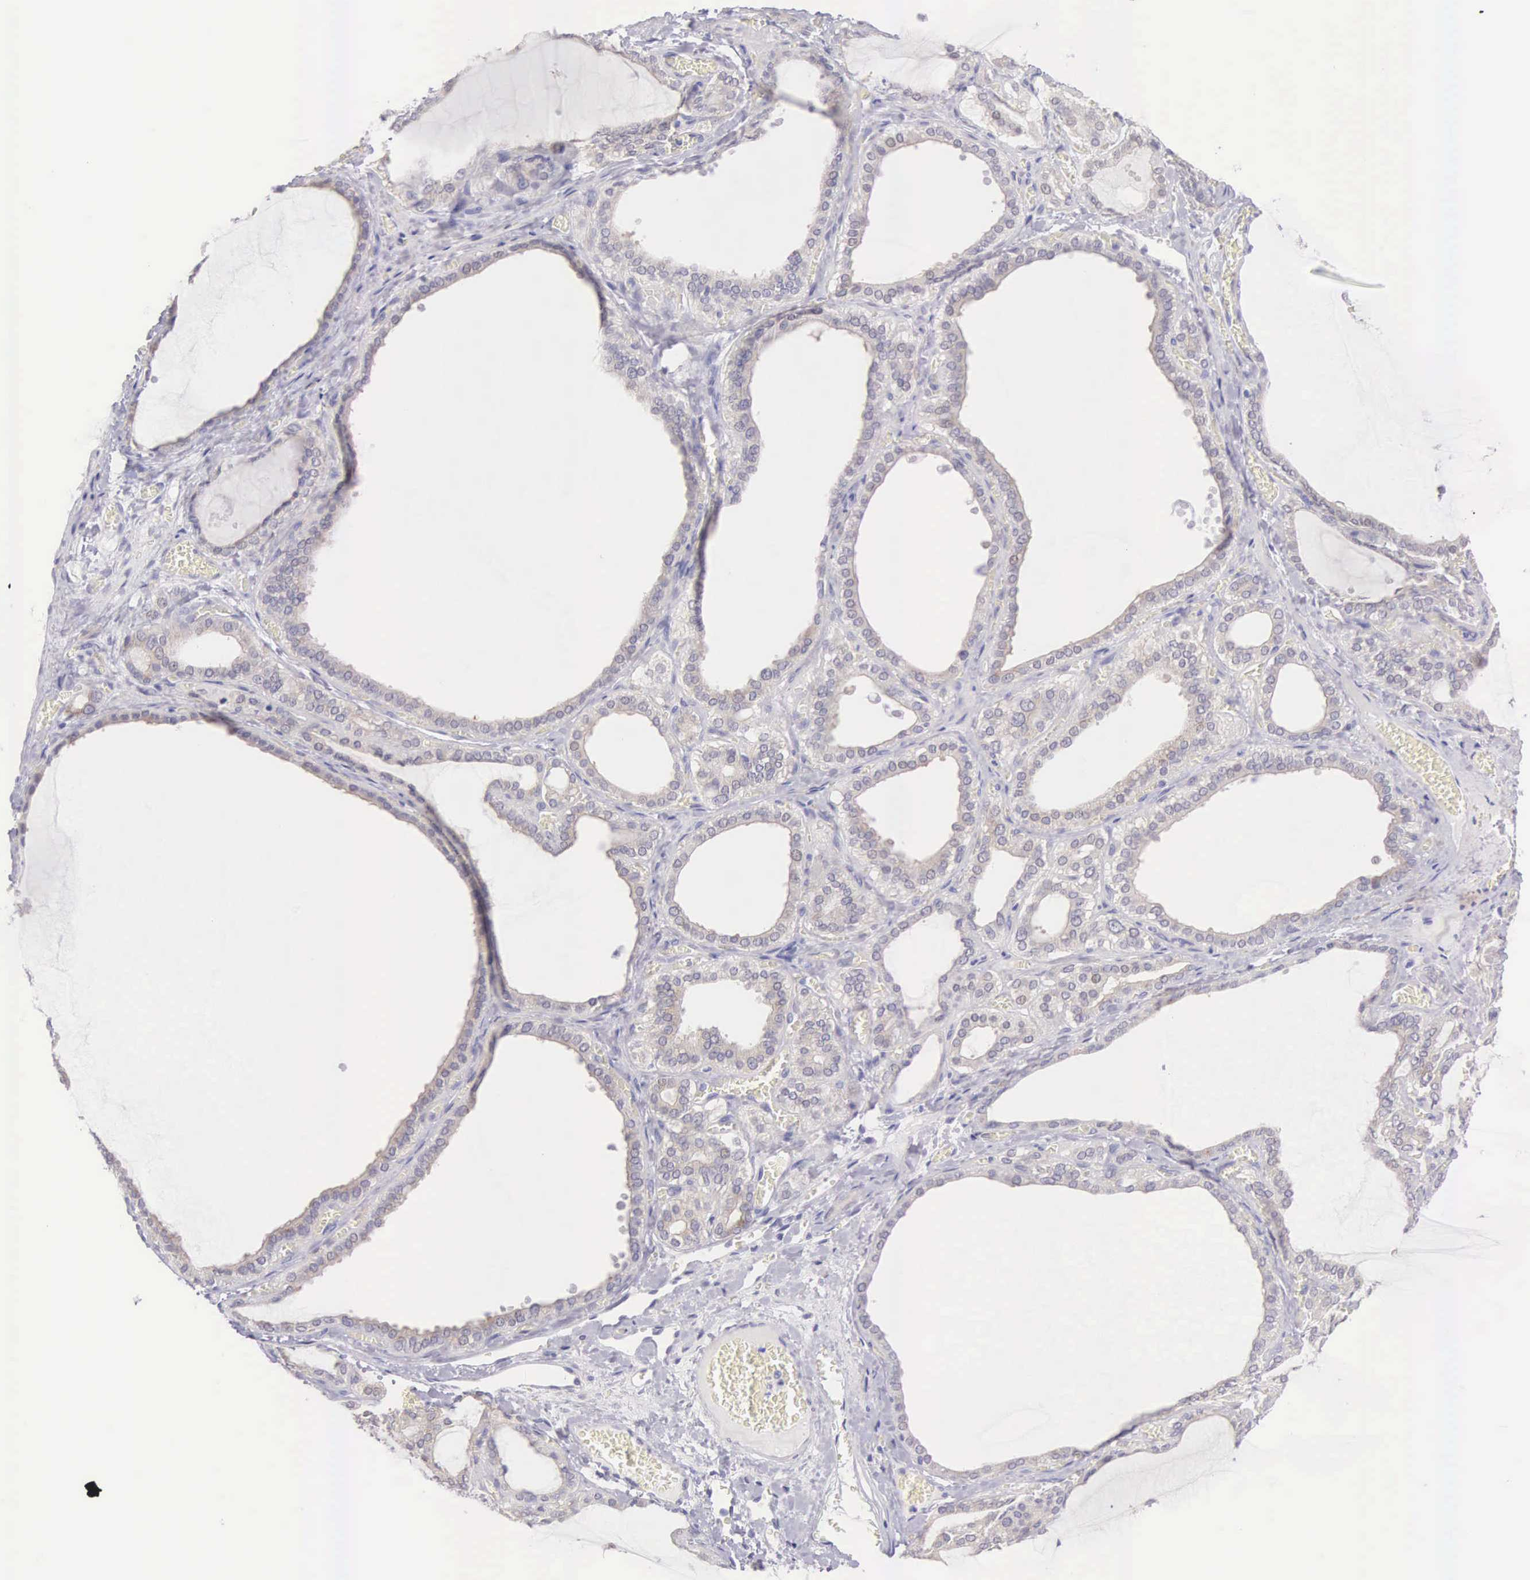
{"staining": {"intensity": "weak", "quantity": "25%-75%", "location": "cytoplasmic/membranous"}, "tissue": "thyroid gland", "cell_type": "Glandular cells", "image_type": "normal", "snomed": [{"axis": "morphology", "description": "Normal tissue, NOS"}, {"axis": "topography", "description": "Thyroid gland"}], "caption": "A histopathology image showing weak cytoplasmic/membranous staining in about 25%-75% of glandular cells in unremarkable thyroid gland, as visualized by brown immunohistochemical staining.", "gene": "ARFGAP3", "patient": {"sex": "female", "age": 55}}